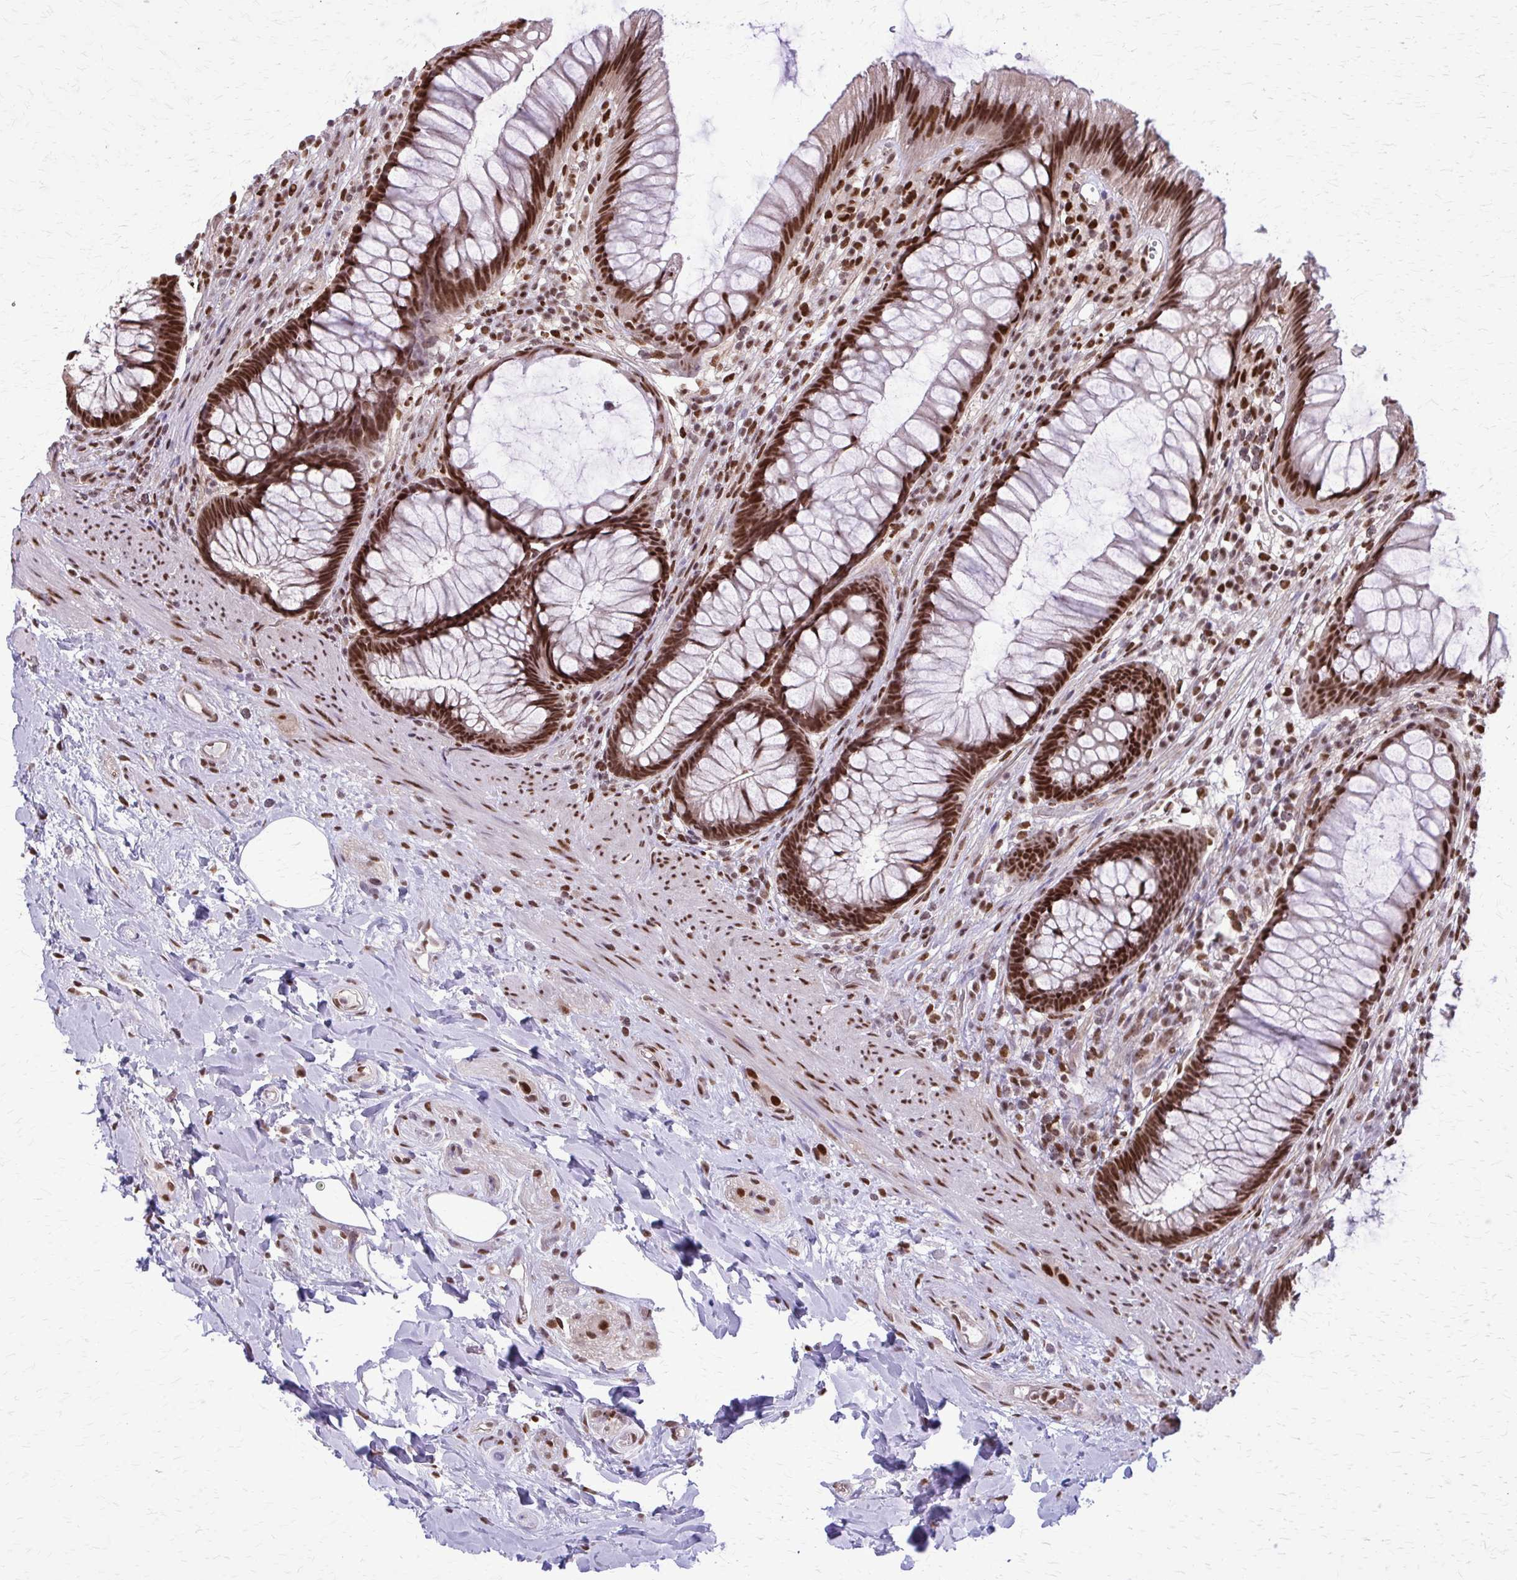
{"staining": {"intensity": "strong", "quantity": ">75%", "location": "nuclear"}, "tissue": "rectum", "cell_type": "Glandular cells", "image_type": "normal", "snomed": [{"axis": "morphology", "description": "Normal tissue, NOS"}, {"axis": "topography", "description": "Rectum"}], "caption": "Benign rectum was stained to show a protein in brown. There is high levels of strong nuclear staining in about >75% of glandular cells. (Stains: DAB in brown, nuclei in blue, Microscopy: brightfield microscopy at high magnification).", "gene": "TTF1", "patient": {"sex": "male", "age": 53}}